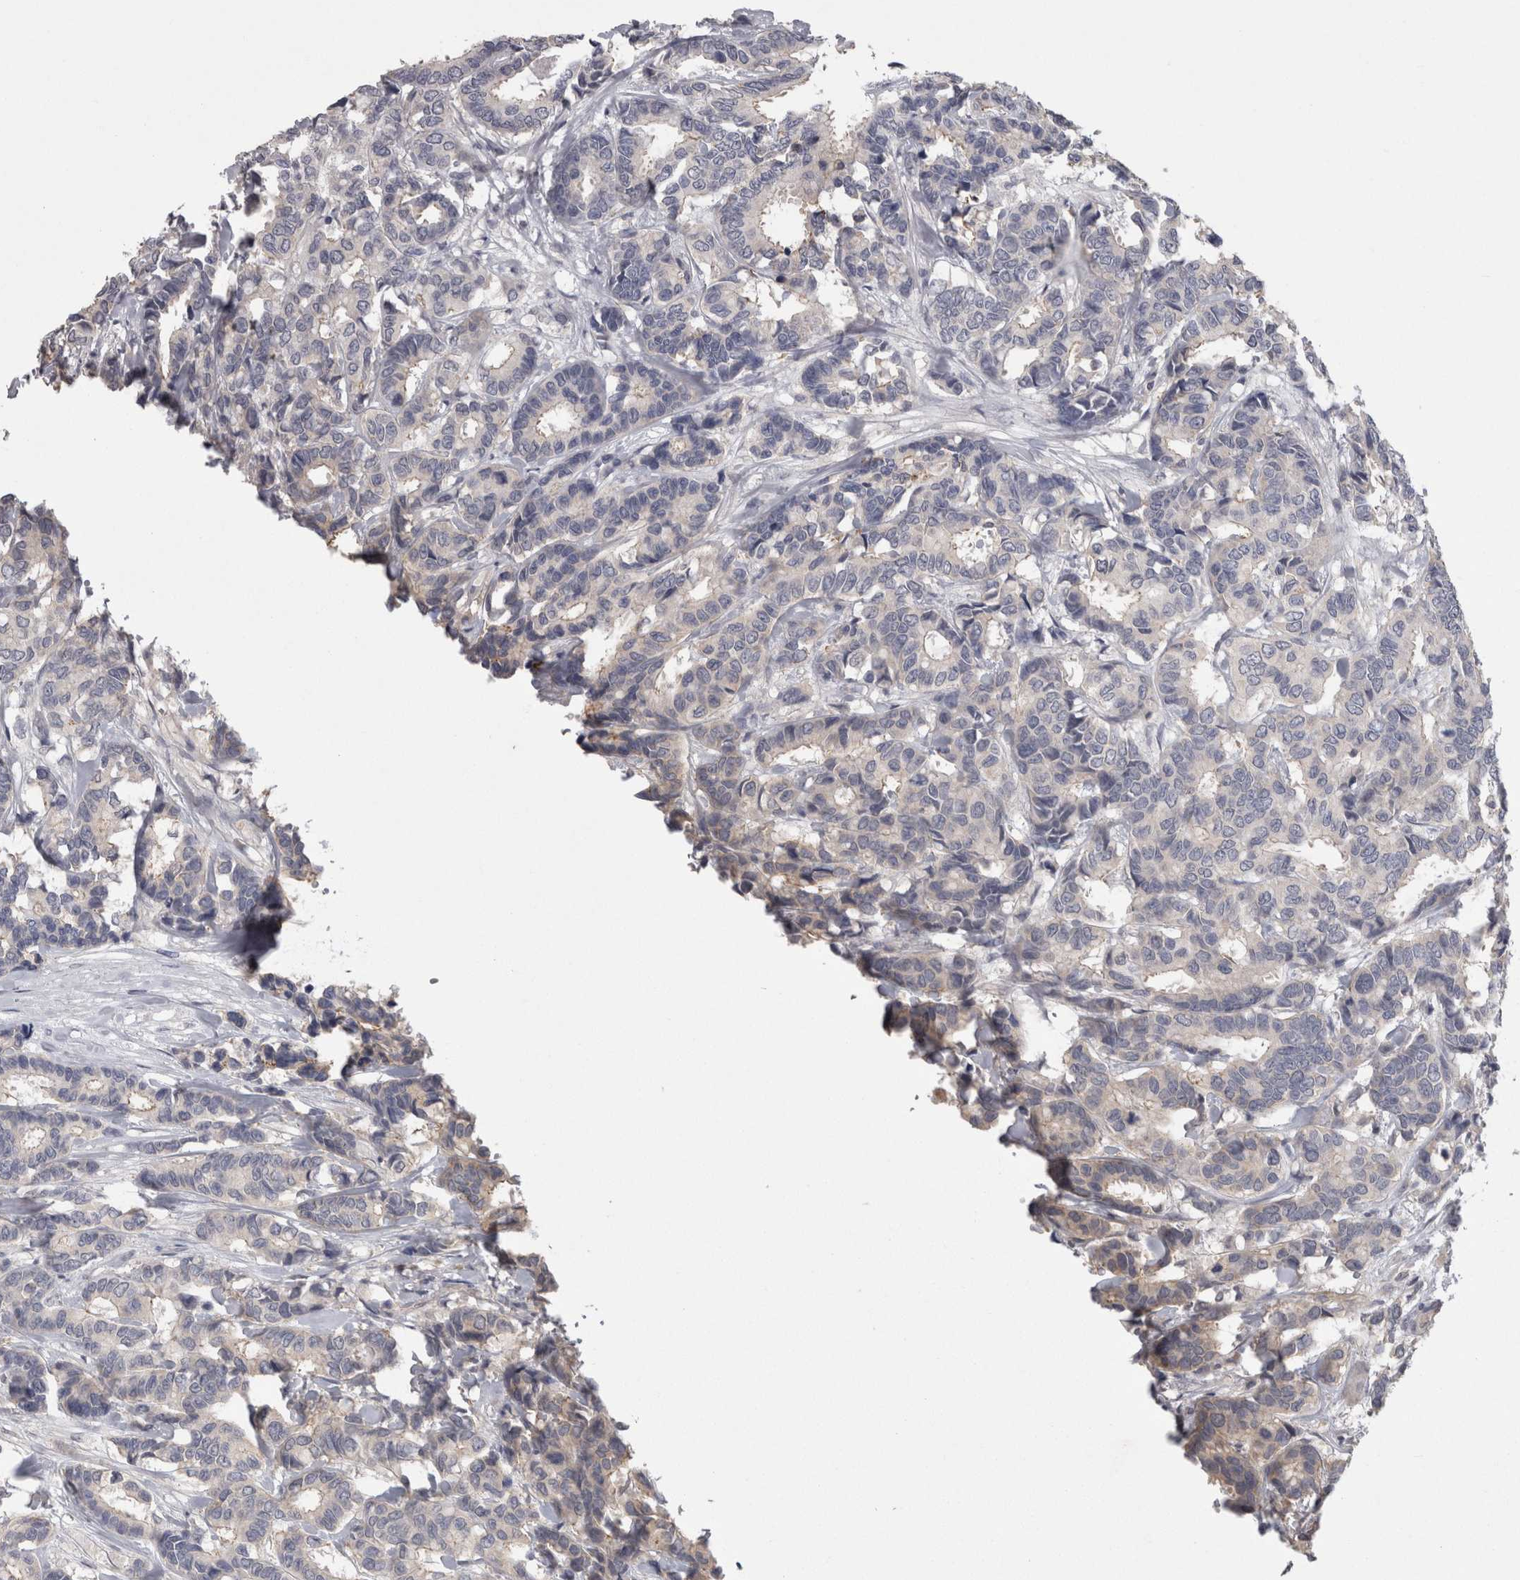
{"staining": {"intensity": "negative", "quantity": "none", "location": "none"}, "tissue": "breast cancer", "cell_type": "Tumor cells", "image_type": "cancer", "snomed": [{"axis": "morphology", "description": "Duct carcinoma"}, {"axis": "topography", "description": "Breast"}], "caption": "Immunohistochemistry of breast infiltrating ductal carcinoma displays no expression in tumor cells.", "gene": "PON3", "patient": {"sex": "female", "age": 87}}